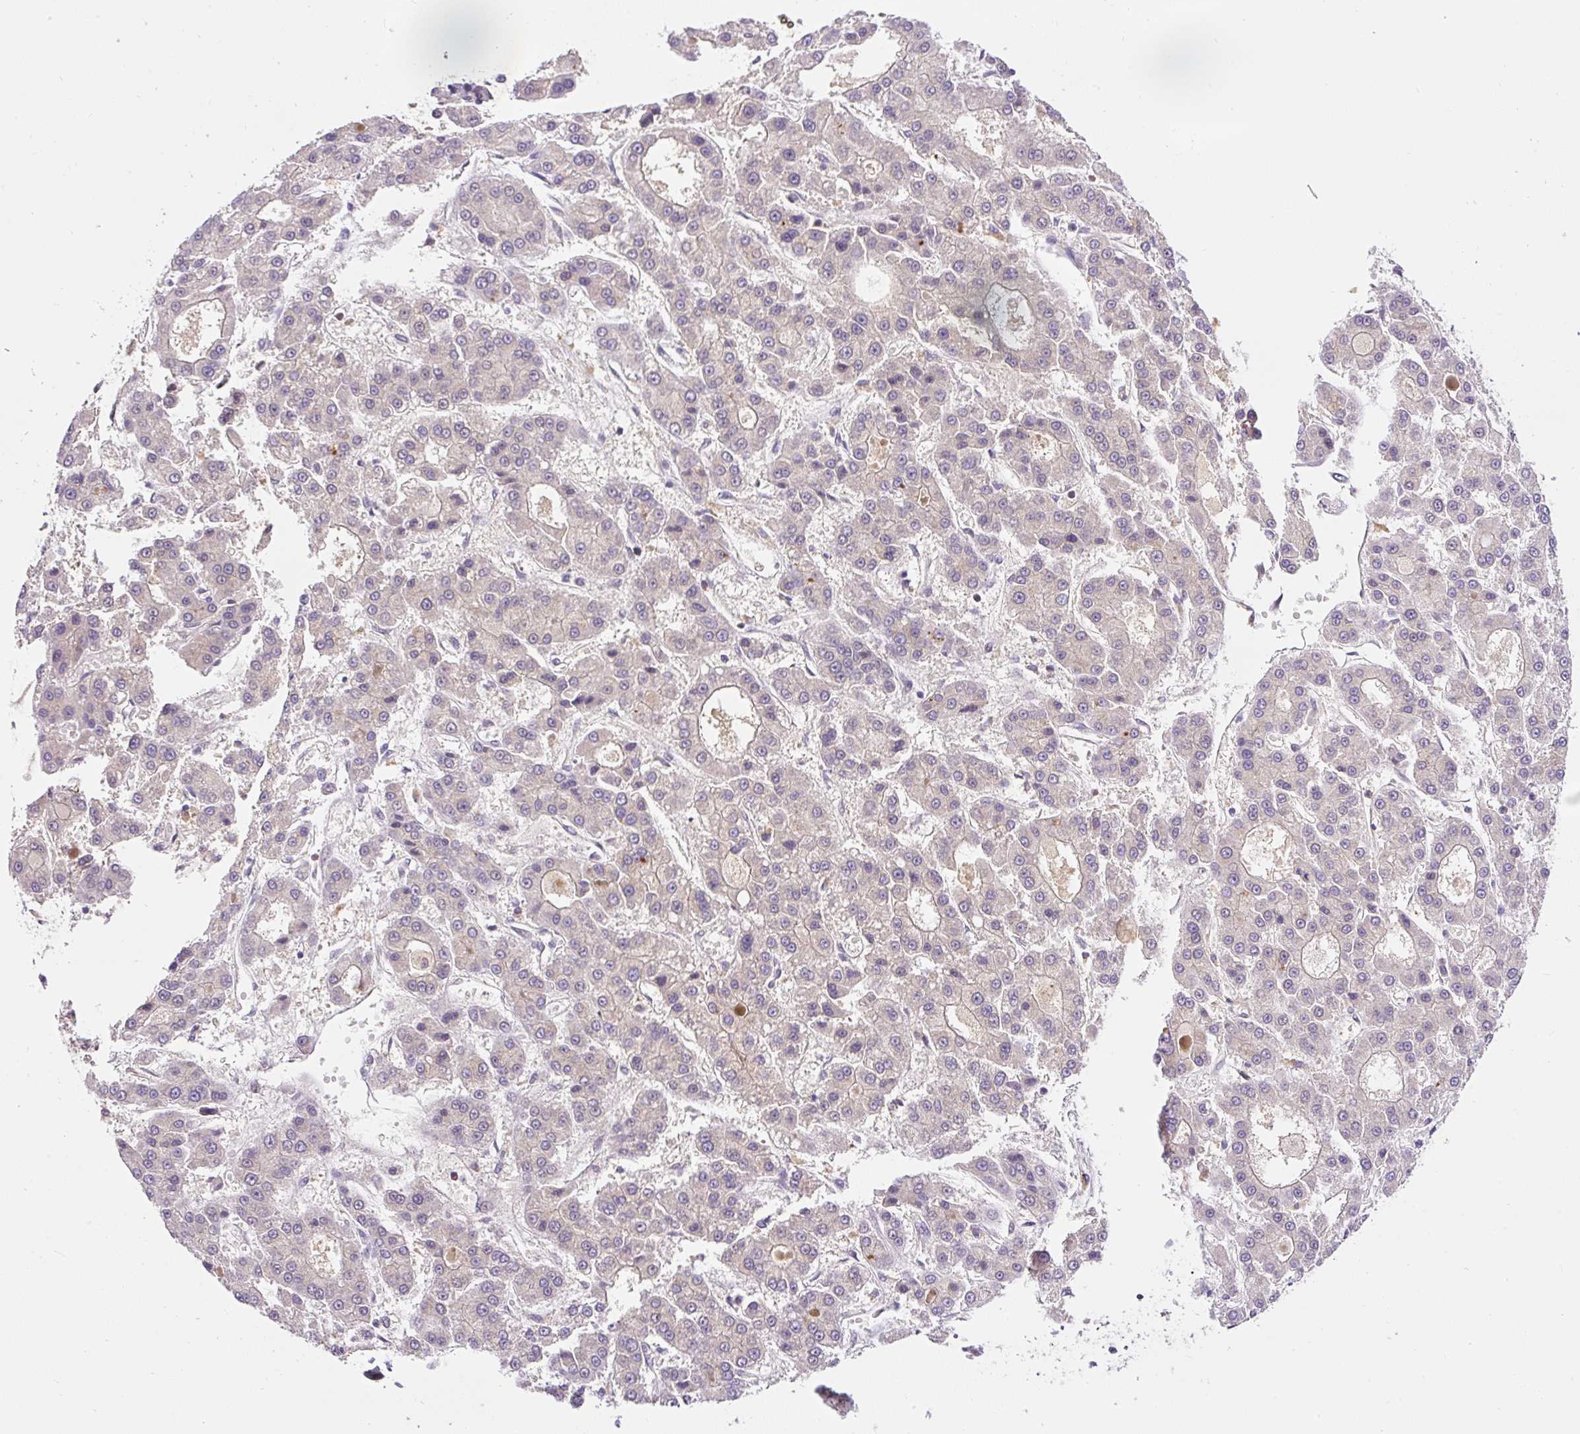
{"staining": {"intensity": "negative", "quantity": "none", "location": "none"}, "tissue": "liver cancer", "cell_type": "Tumor cells", "image_type": "cancer", "snomed": [{"axis": "morphology", "description": "Carcinoma, Hepatocellular, NOS"}, {"axis": "topography", "description": "Liver"}], "caption": "Immunohistochemistry of hepatocellular carcinoma (liver) displays no positivity in tumor cells. The staining was performed using DAB (3,3'-diaminobenzidine) to visualize the protein expression in brown, while the nuclei were stained in blue with hematoxylin (Magnification: 20x).", "gene": "CARD11", "patient": {"sex": "male", "age": 70}}